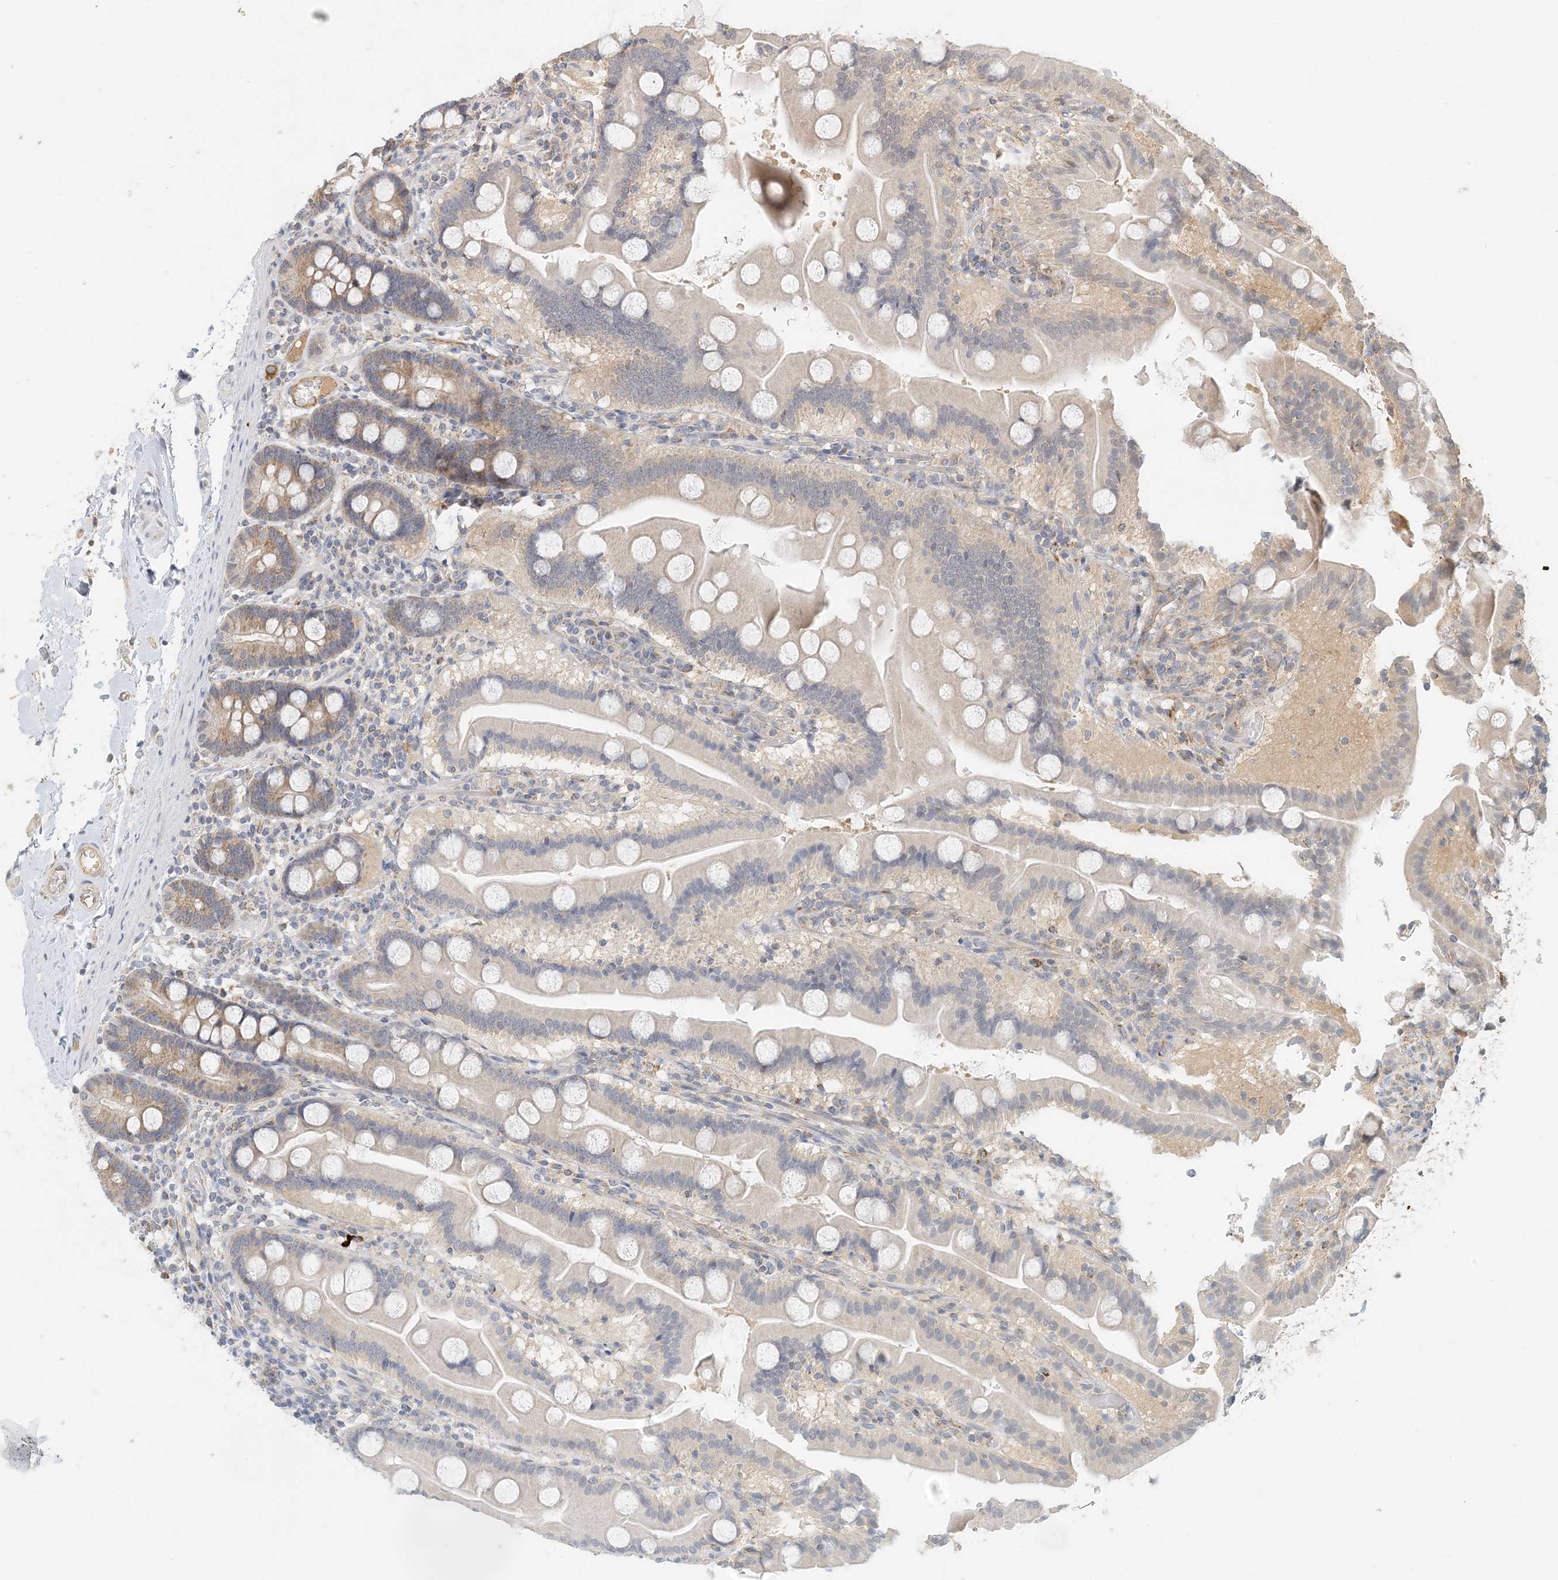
{"staining": {"intensity": "moderate", "quantity": "25%-75%", "location": "cytoplasmic/membranous"}, "tissue": "duodenum", "cell_type": "Glandular cells", "image_type": "normal", "snomed": [{"axis": "morphology", "description": "Normal tissue, NOS"}, {"axis": "topography", "description": "Duodenum"}], "caption": "Immunohistochemistry (IHC) histopathology image of unremarkable human duodenum stained for a protein (brown), which reveals medium levels of moderate cytoplasmic/membranous expression in approximately 25%-75% of glandular cells.", "gene": "ZBTB3", "patient": {"sex": "male", "age": 55}}